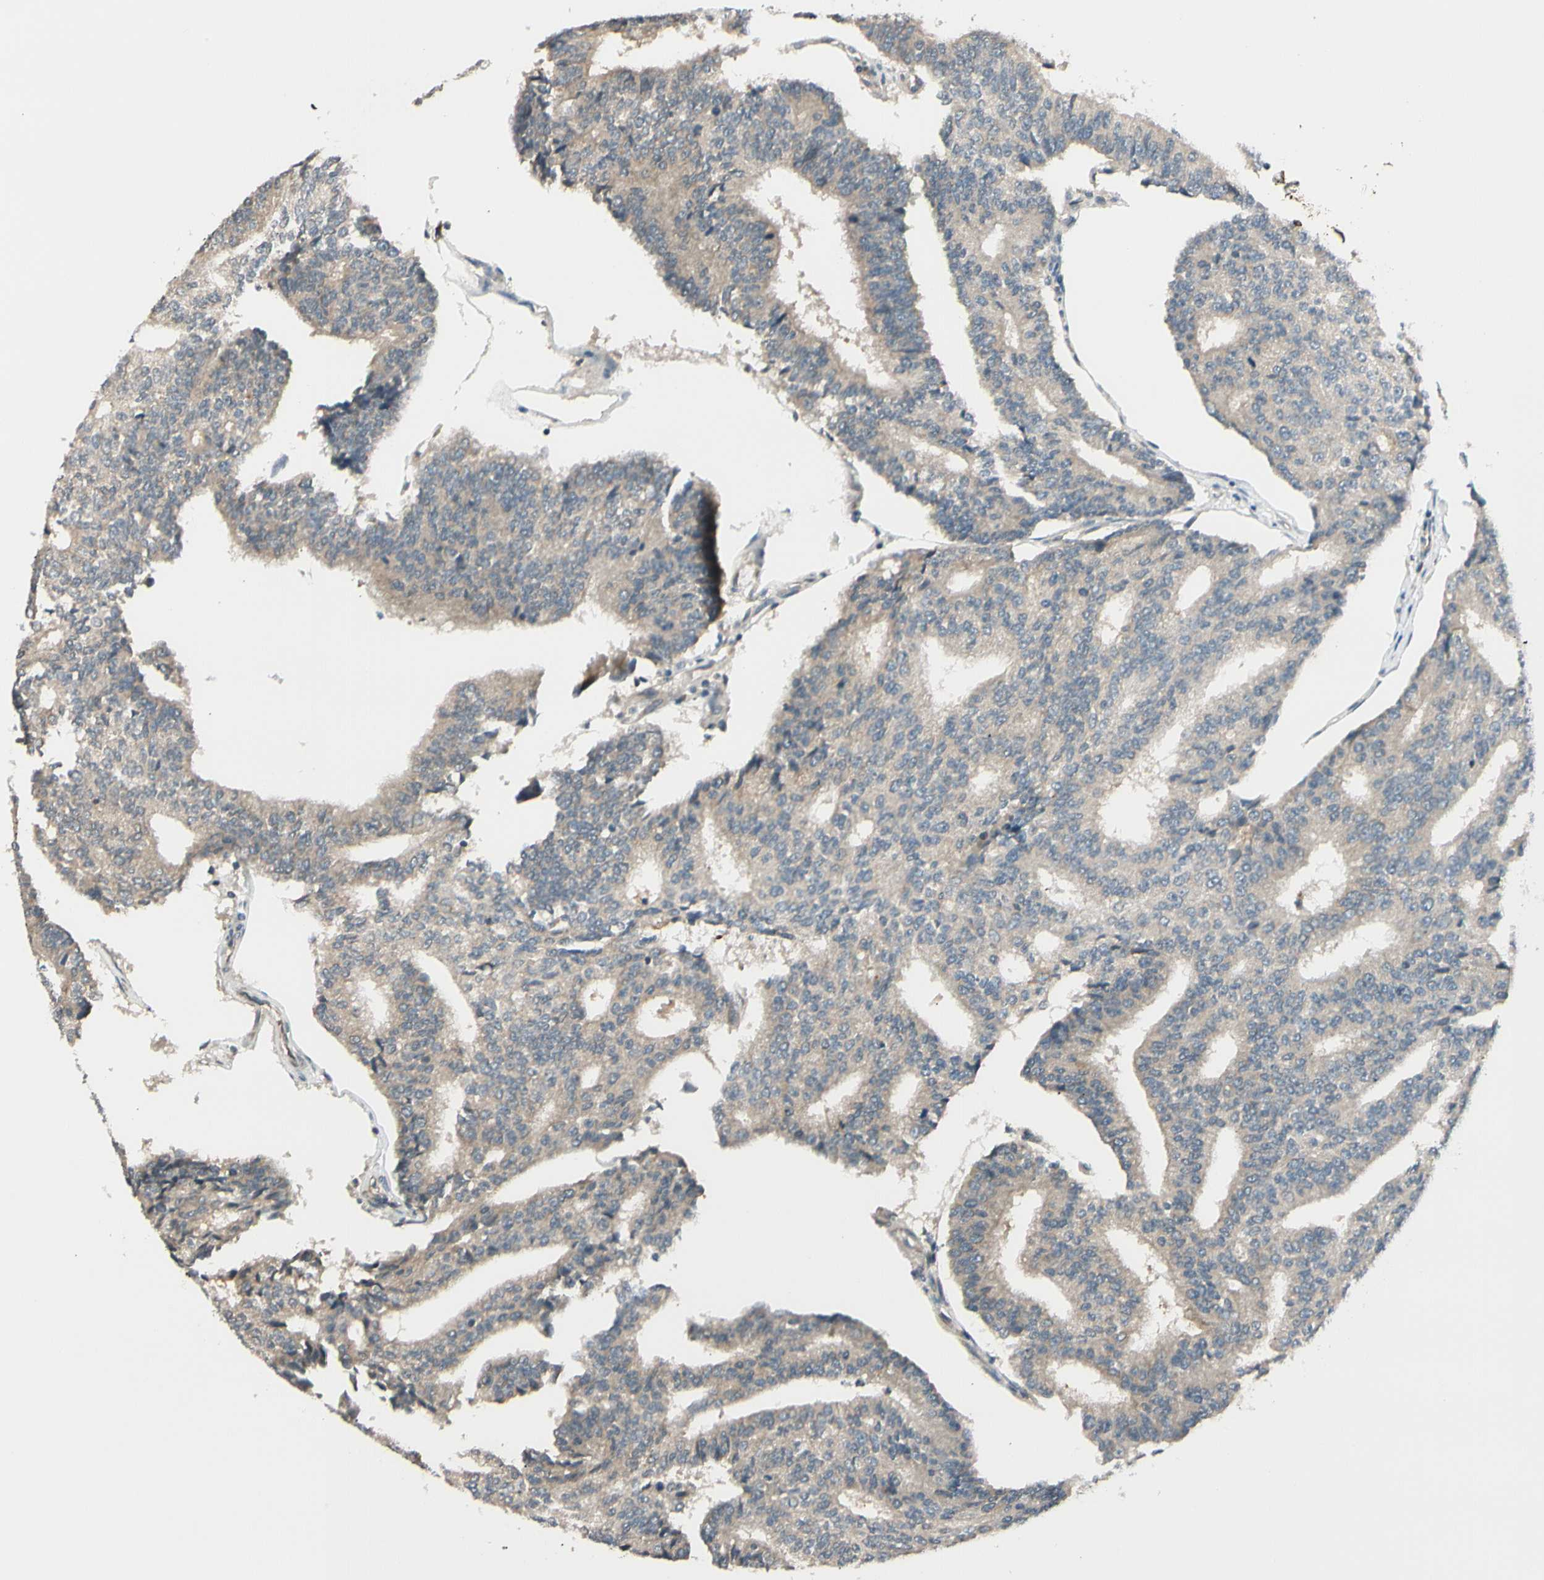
{"staining": {"intensity": "weak", "quantity": ">75%", "location": "cytoplasmic/membranous"}, "tissue": "prostate cancer", "cell_type": "Tumor cells", "image_type": "cancer", "snomed": [{"axis": "morphology", "description": "Adenocarcinoma, High grade"}, {"axis": "topography", "description": "Prostate"}], "caption": "A brown stain highlights weak cytoplasmic/membranous expression of a protein in prostate high-grade adenocarcinoma tumor cells.", "gene": "FGF10", "patient": {"sex": "male", "age": 55}}